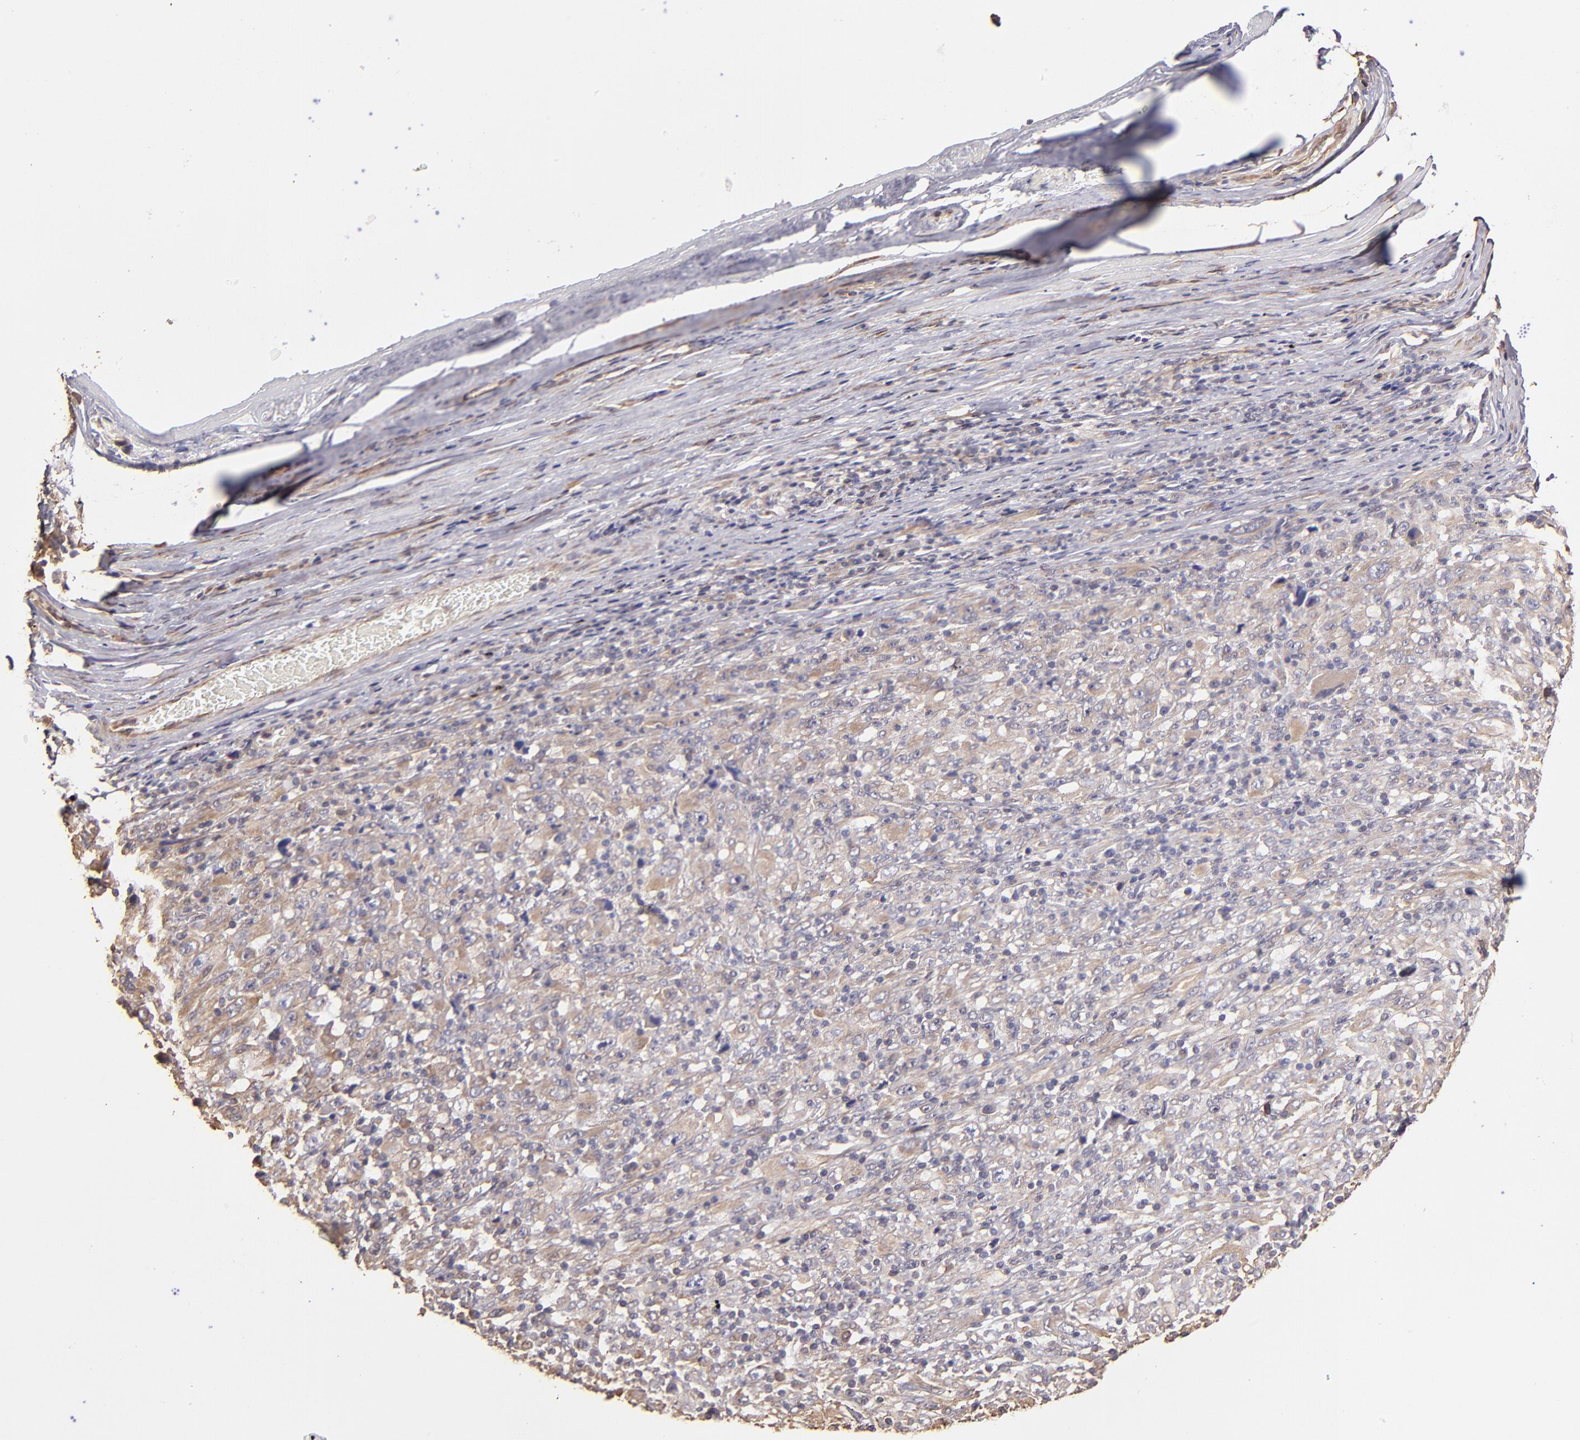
{"staining": {"intensity": "moderate", "quantity": ">75%", "location": "cytoplasmic/membranous"}, "tissue": "melanoma", "cell_type": "Tumor cells", "image_type": "cancer", "snomed": [{"axis": "morphology", "description": "Malignant melanoma, Metastatic site"}, {"axis": "topography", "description": "Skin"}], "caption": "Protein expression analysis of malignant melanoma (metastatic site) shows moderate cytoplasmic/membranous expression in approximately >75% of tumor cells. (DAB IHC, brown staining for protein, blue staining for nuclei).", "gene": "ABCC1", "patient": {"sex": "female", "age": 56}}